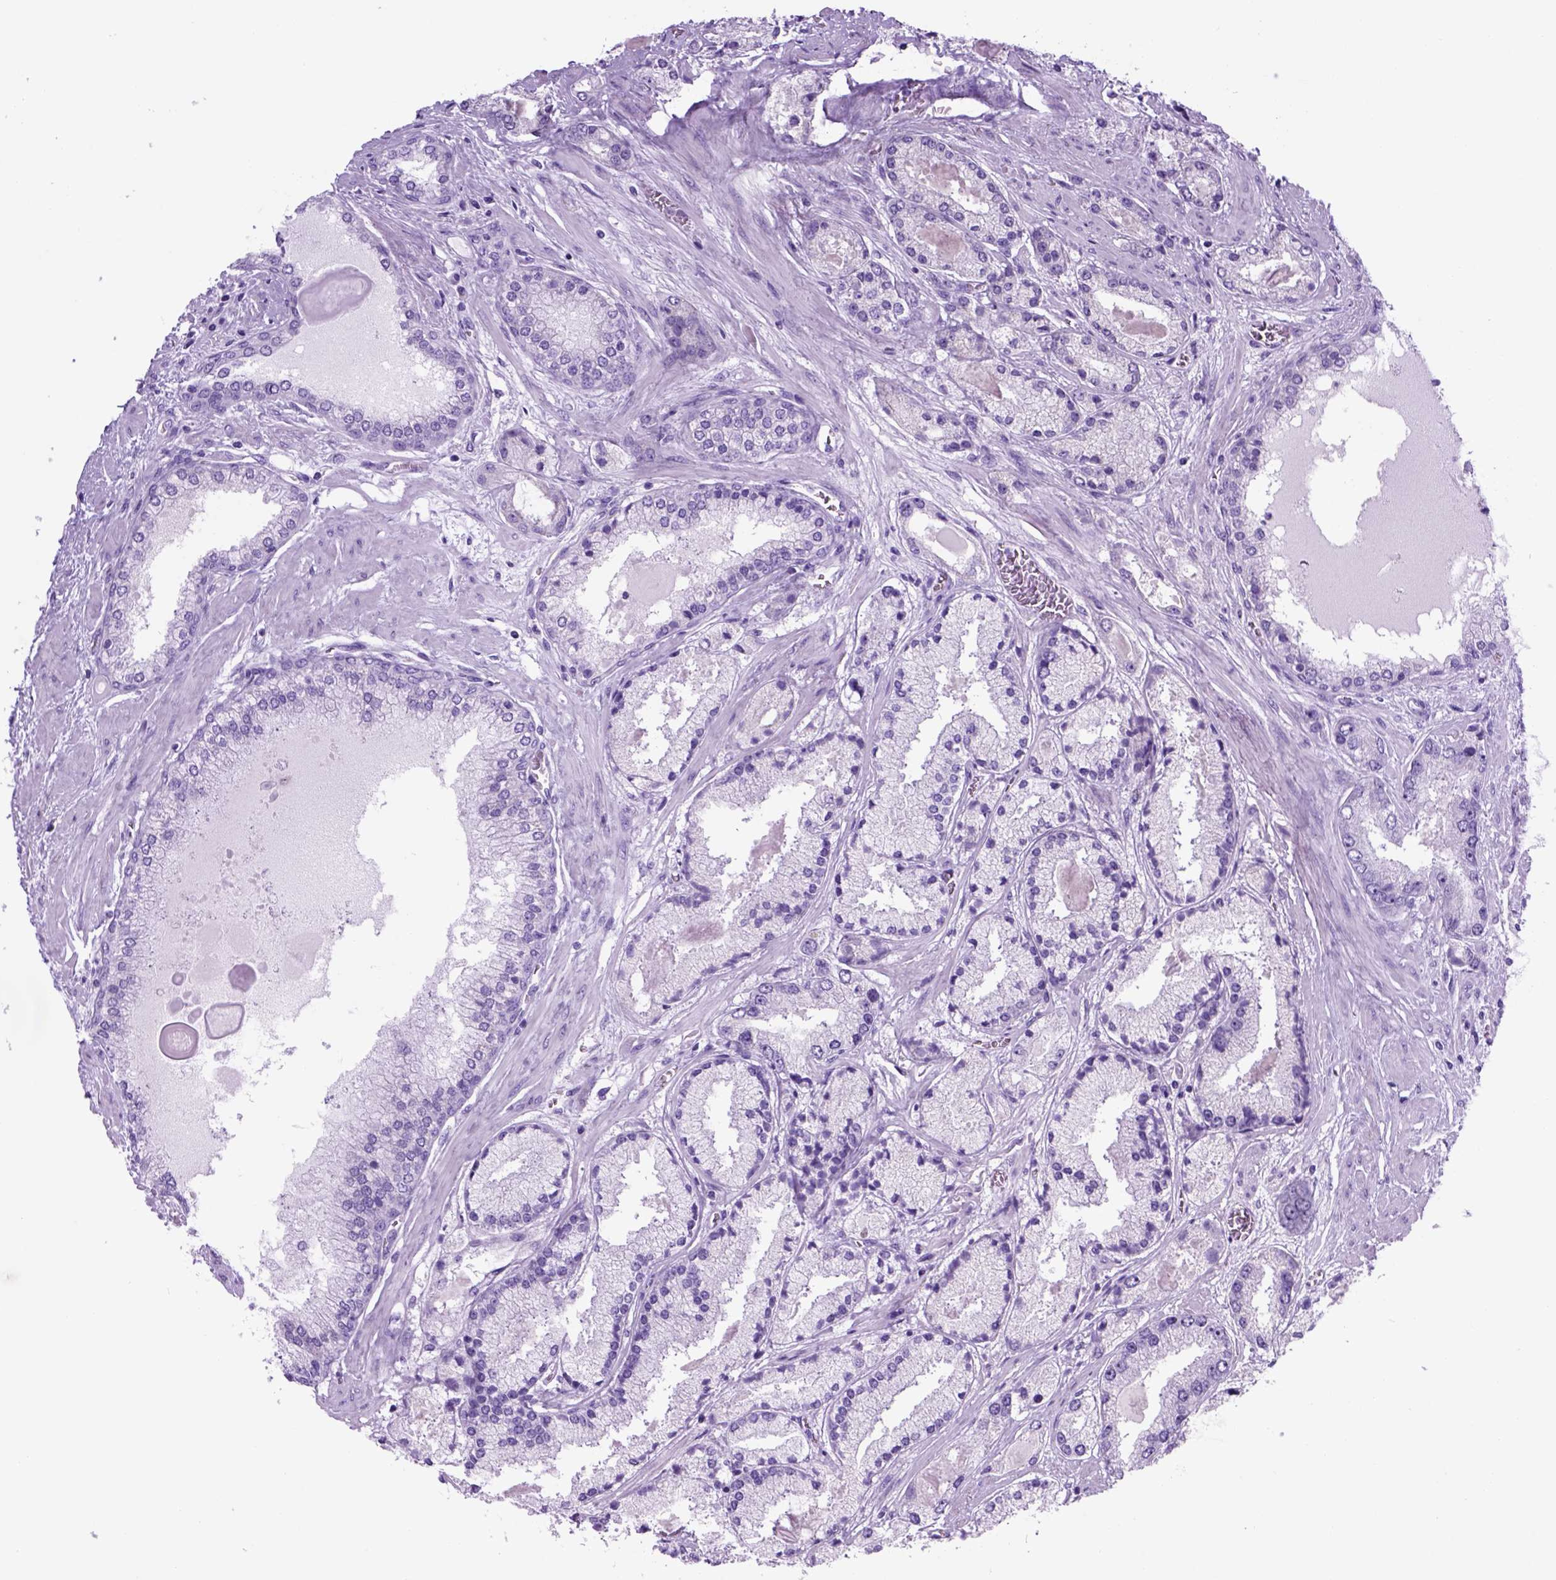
{"staining": {"intensity": "negative", "quantity": "none", "location": "none"}, "tissue": "prostate cancer", "cell_type": "Tumor cells", "image_type": "cancer", "snomed": [{"axis": "morphology", "description": "Adenocarcinoma, High grade"}, {"axis": "topography", "description": "Prostate"}], "caption": "DAB (3,3'-diaminobenzidine) immunohistochemical staining of high-grade adenocarcinoma (prostate) shows no significant expression in tumor cells. (DAB (3,3'-diaminobenzidine) immunohistochemistry, high magnification).", "gene": "HHIPL2", "patient": {"sex": "male", "age": 67}}